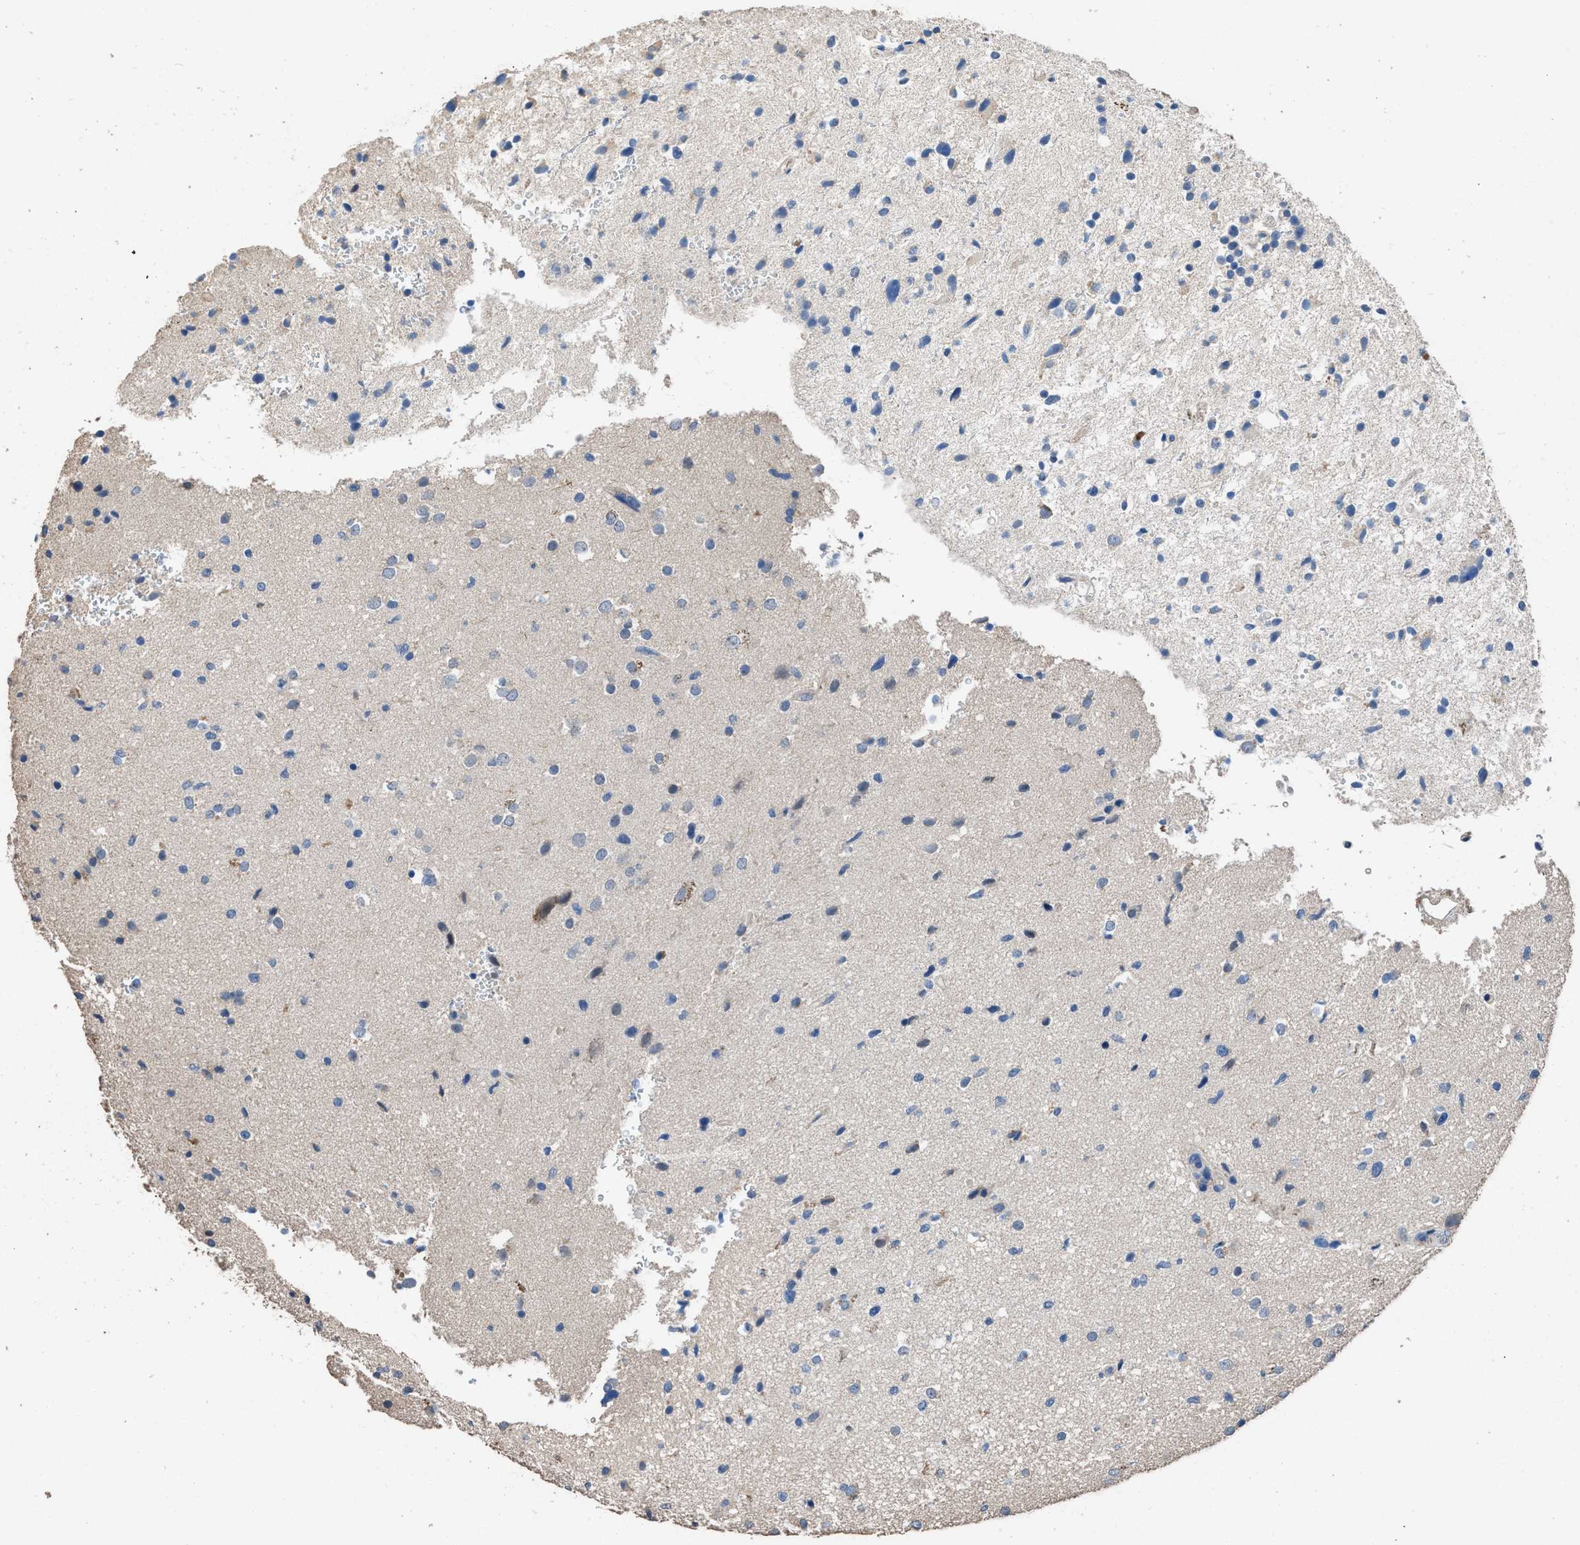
{"staining": {"intensity": "weak", "quantity": "<25%", "location": "cytoplasmic/membranous"}, "tissue": "glioma", "cell_type": "Tumor cells", "image_type": "cancer", "snomed": [{"axis": "morphology", "description": "Glioma, malignant, High grade"}, {"axis": "topography", "description": "Brain"}], "caption": "IHC of human glioma displays no staining in tumor cells. (Immunohistochemistry, brightfield microscopy, high magnification).", "gene": "ITSN1", "patient": {"sex": "male", "age": 33}}